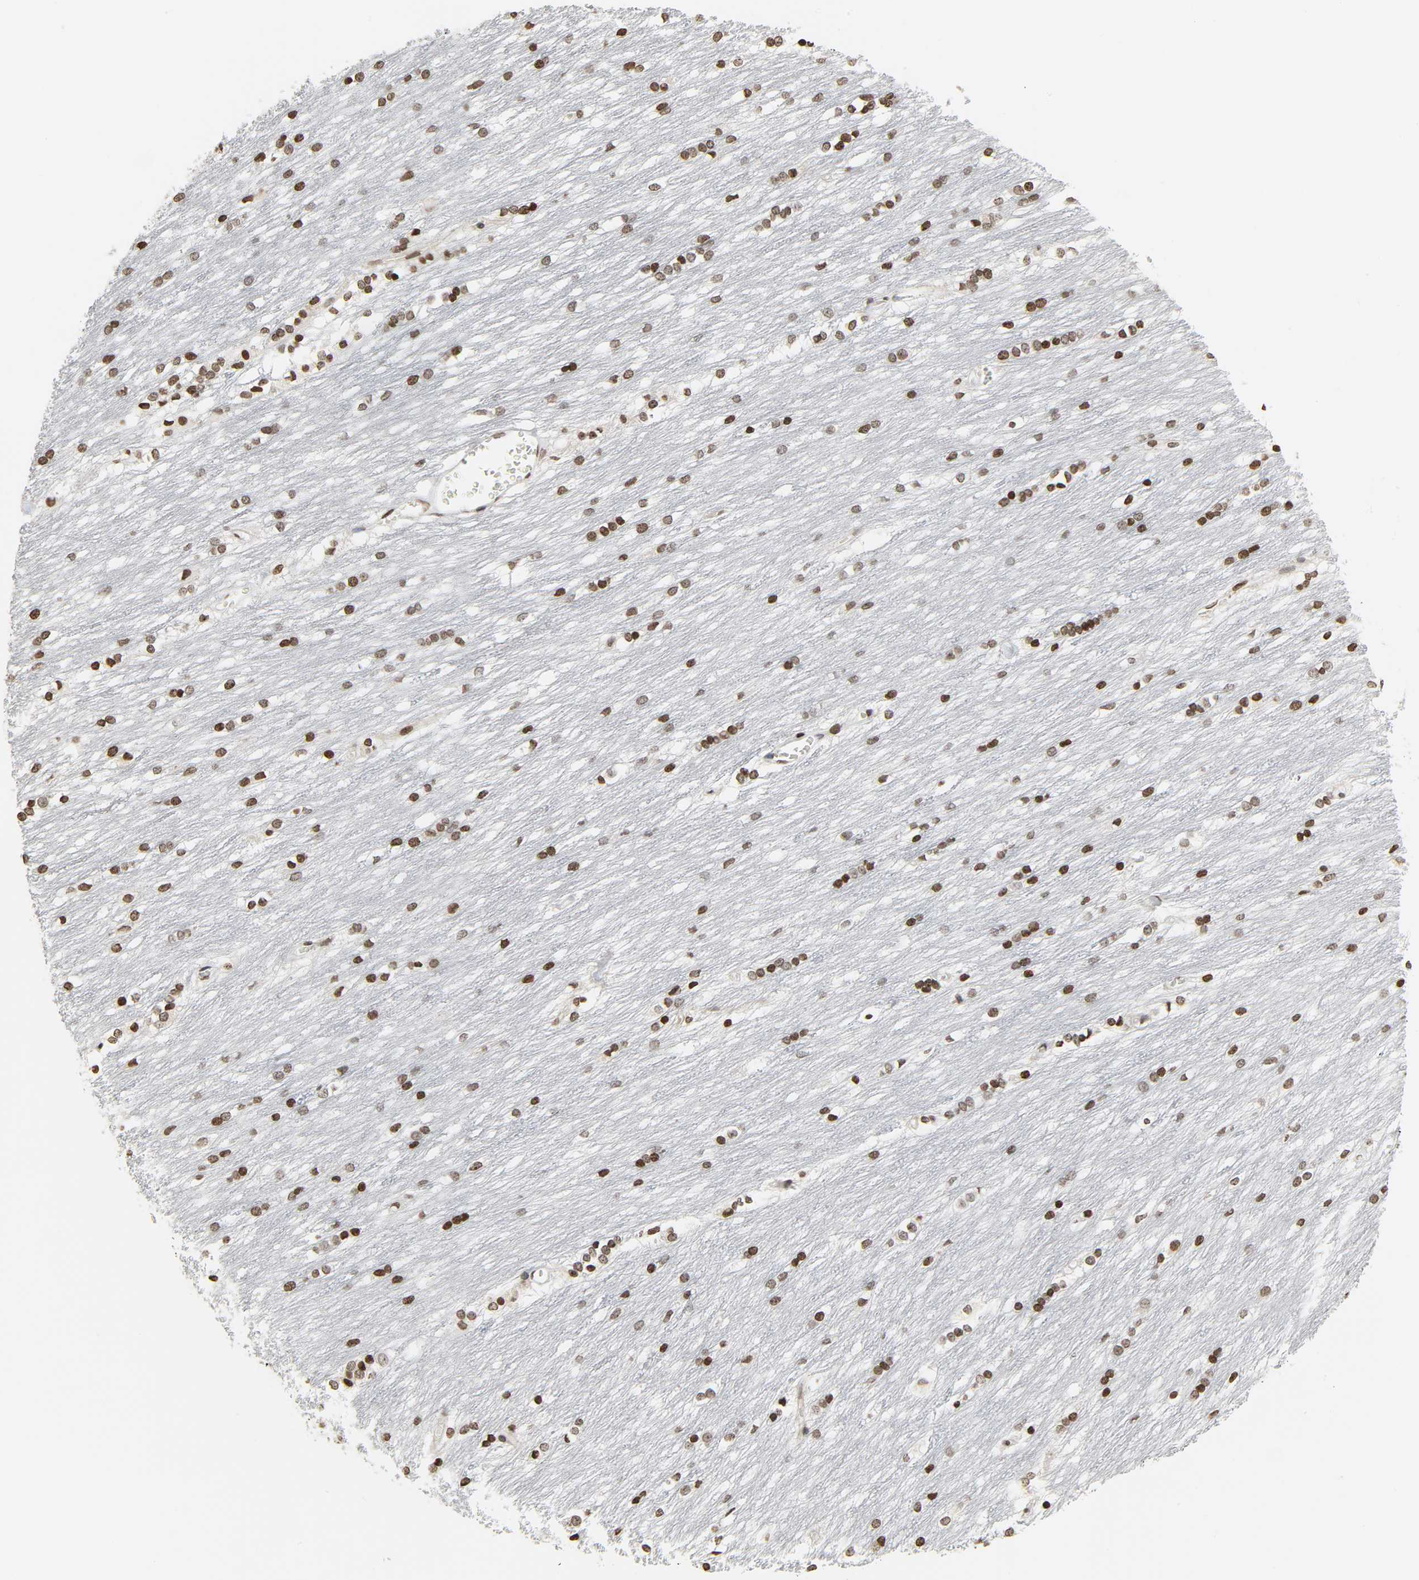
{"staining": {"intensity": "moderate", "quantity": ">75%", "location": "nuclear"}, "tissue": "caudate", "cell_type": "Glial cells", "image_type": "normal", "snomed": [{"axis": "morphology", "description": "Normal tissue, NOS"}, {"axis": "topography", "description": "Lateral ventricle wall"}], "caption": "Glial cells show medium levels of moderate nuclear positivity in about >75% of cells in unremarkable human caudate. Using DAB (3,3'-diaminobenzidine) (brown) and hematoxylin (blue) stains, captured at high magnification using brightfield microscopy.", "gene": "ELAVL1", "patient": {"sex": "female", "age": 19}}